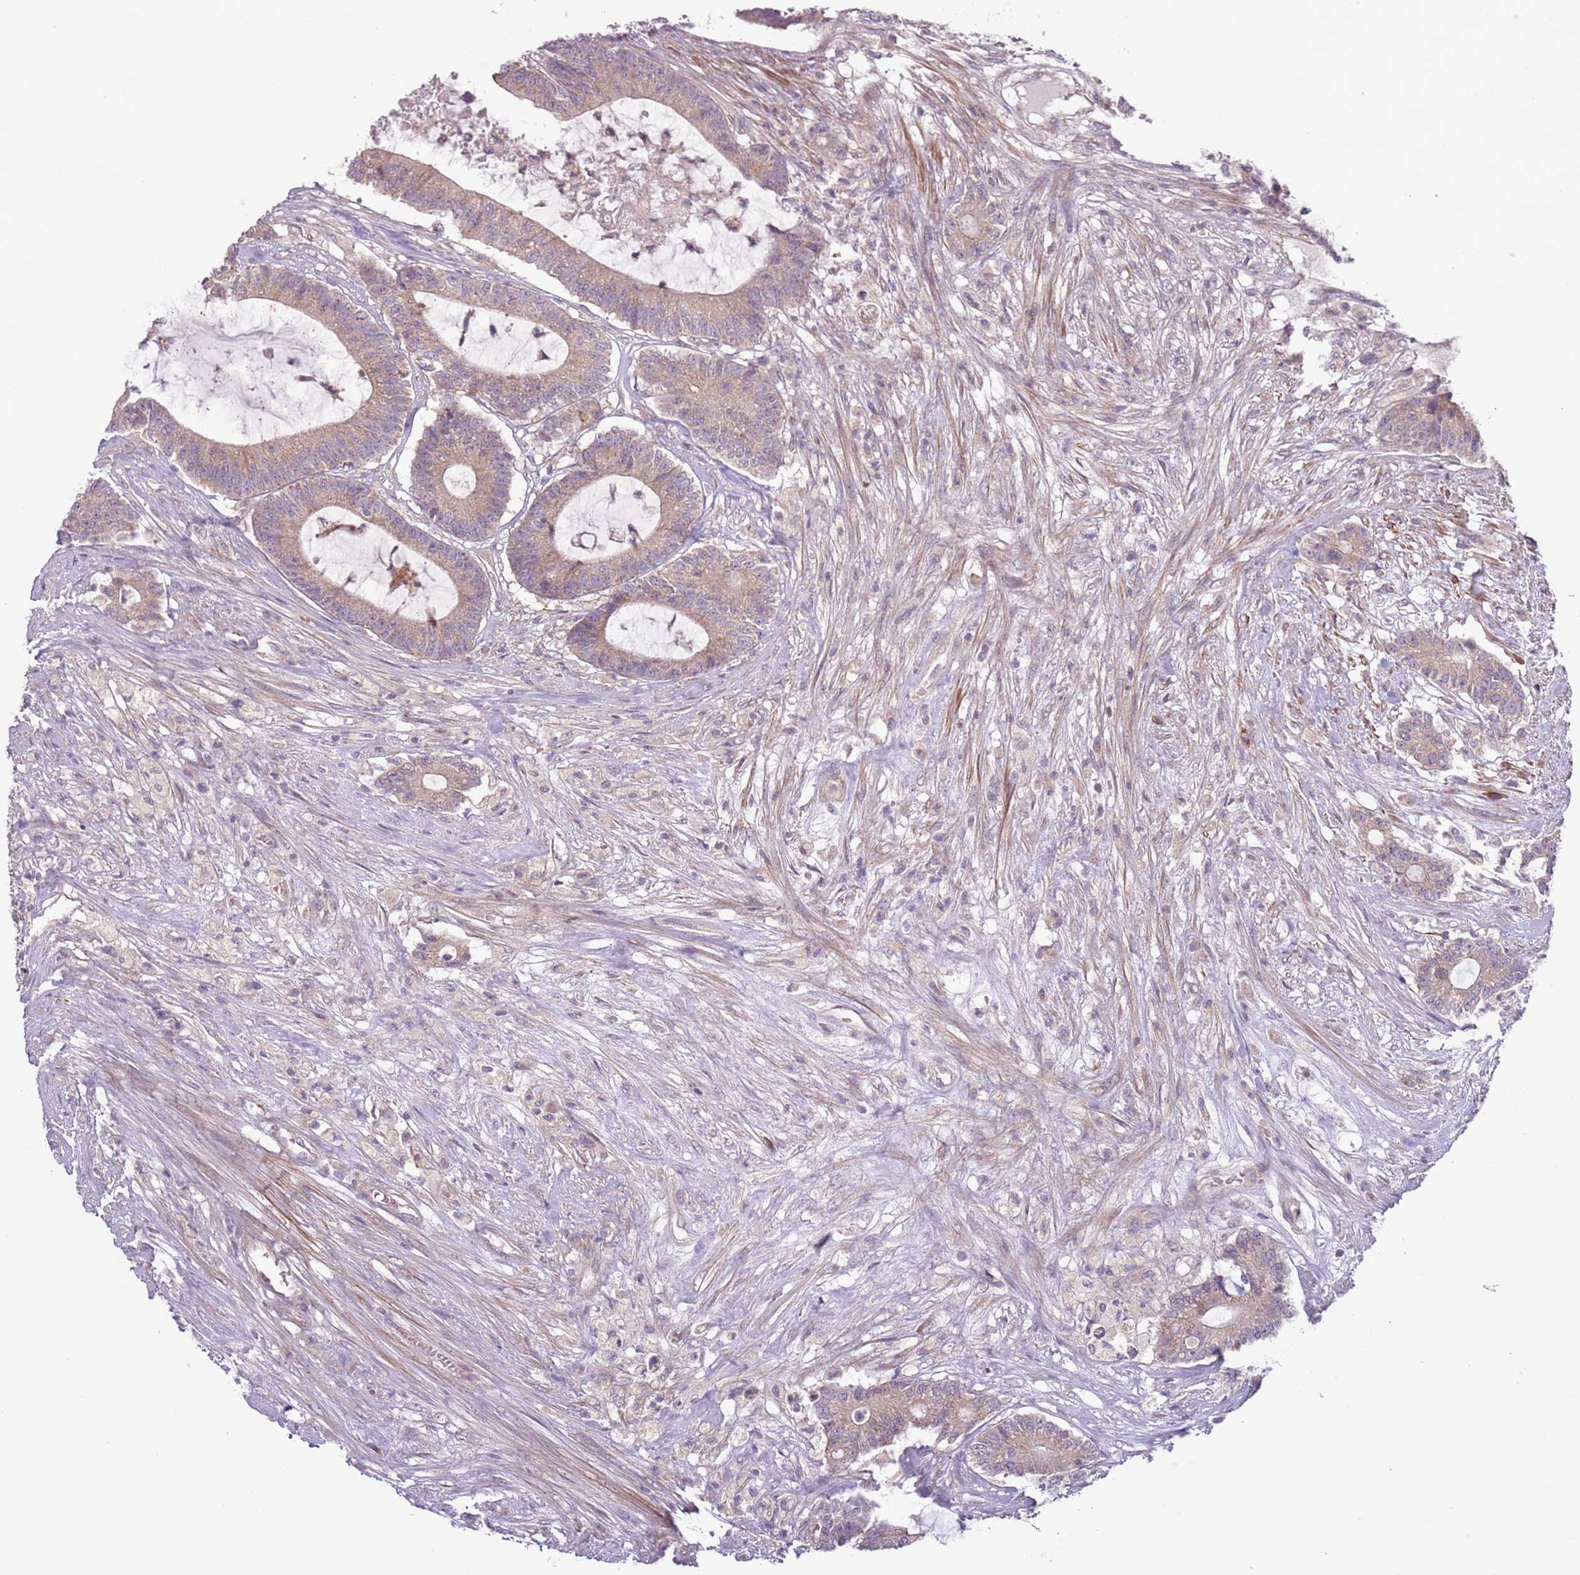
{"staining": {"intensity": "weak", "quantity": ">75%", "location": "cytoplasmic/membranous"}, "tissue": "colorectal cancer", "cell_type": "Tumor cells", "image_type": "cancer", "snomed": [{"axis": "morphology", "description": "Adenocarcinoma, NOS"}, {"axis": "topography", "description": "Colon"}], "caption": "Protein expression analysis of human colorectal cancer (adenocarcinoma) reveals weak cytoplasmic/membranous positivity in about >75% of tumor cells.", "gene": "DTD2", "patient": {"sex": "female", "age": 84}}